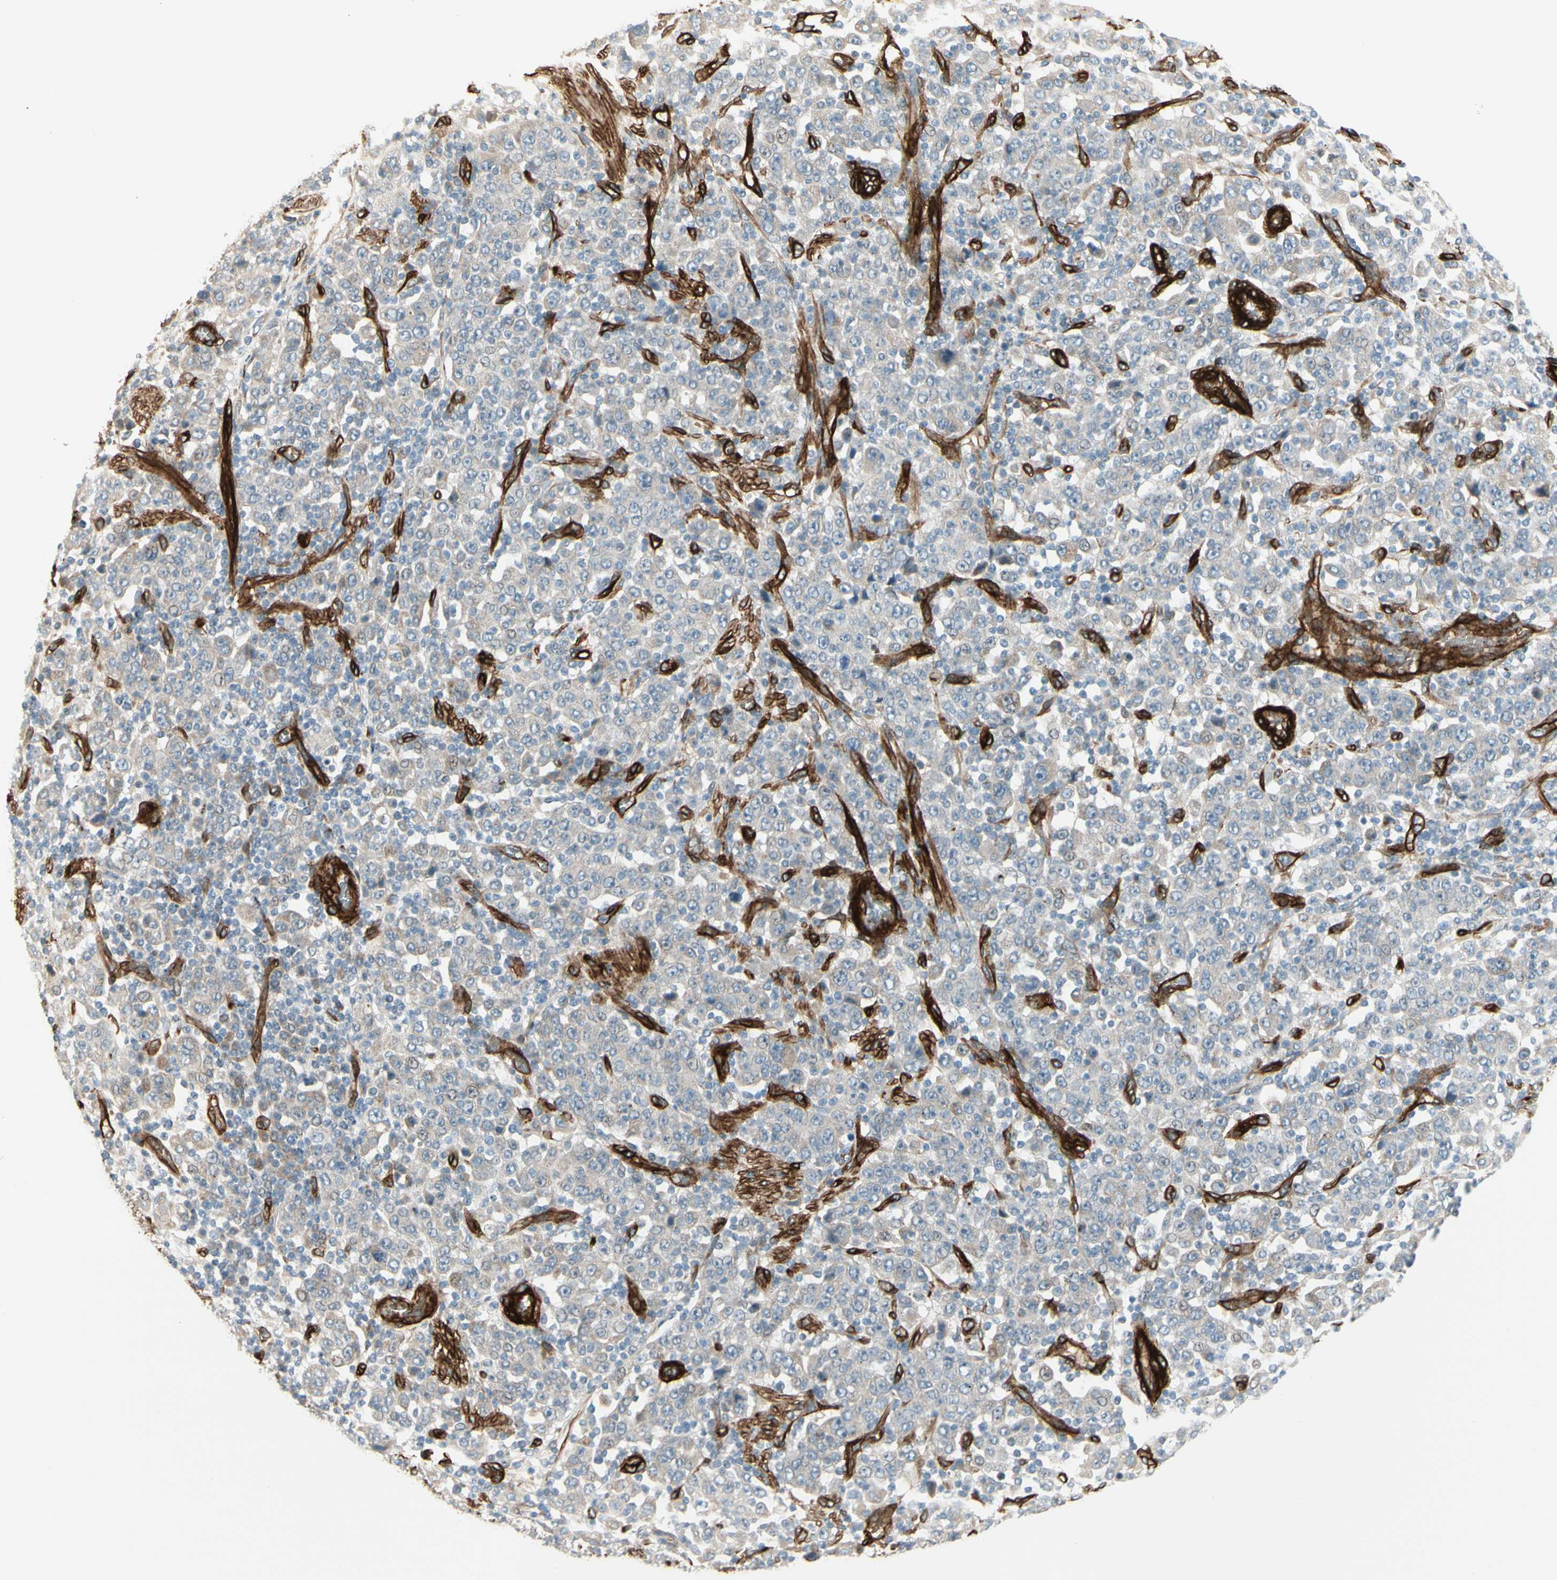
{"staining": {"intensity": "negative", "quantity": "none", "location": "none"}, "tissue": "stomach cancer", "cell_type": "Tumor cells", "image_type": "cancer", "snomed": [{"axis": "morphology", "description": "Normal tissue, NOS"}, {"axis": "morphology", "description": "Adenocarcinoma, NOS"}, {"axis": "topography", "description": "Stomach, upper"}, {"axis": "topography", "description": "Stomach"}], "caption": "Tumor cells are negative for brown protein staining in stomach adenocarcinoma.", "gene": "MCAM", "patient": {"sex": "male", "age": 59}}